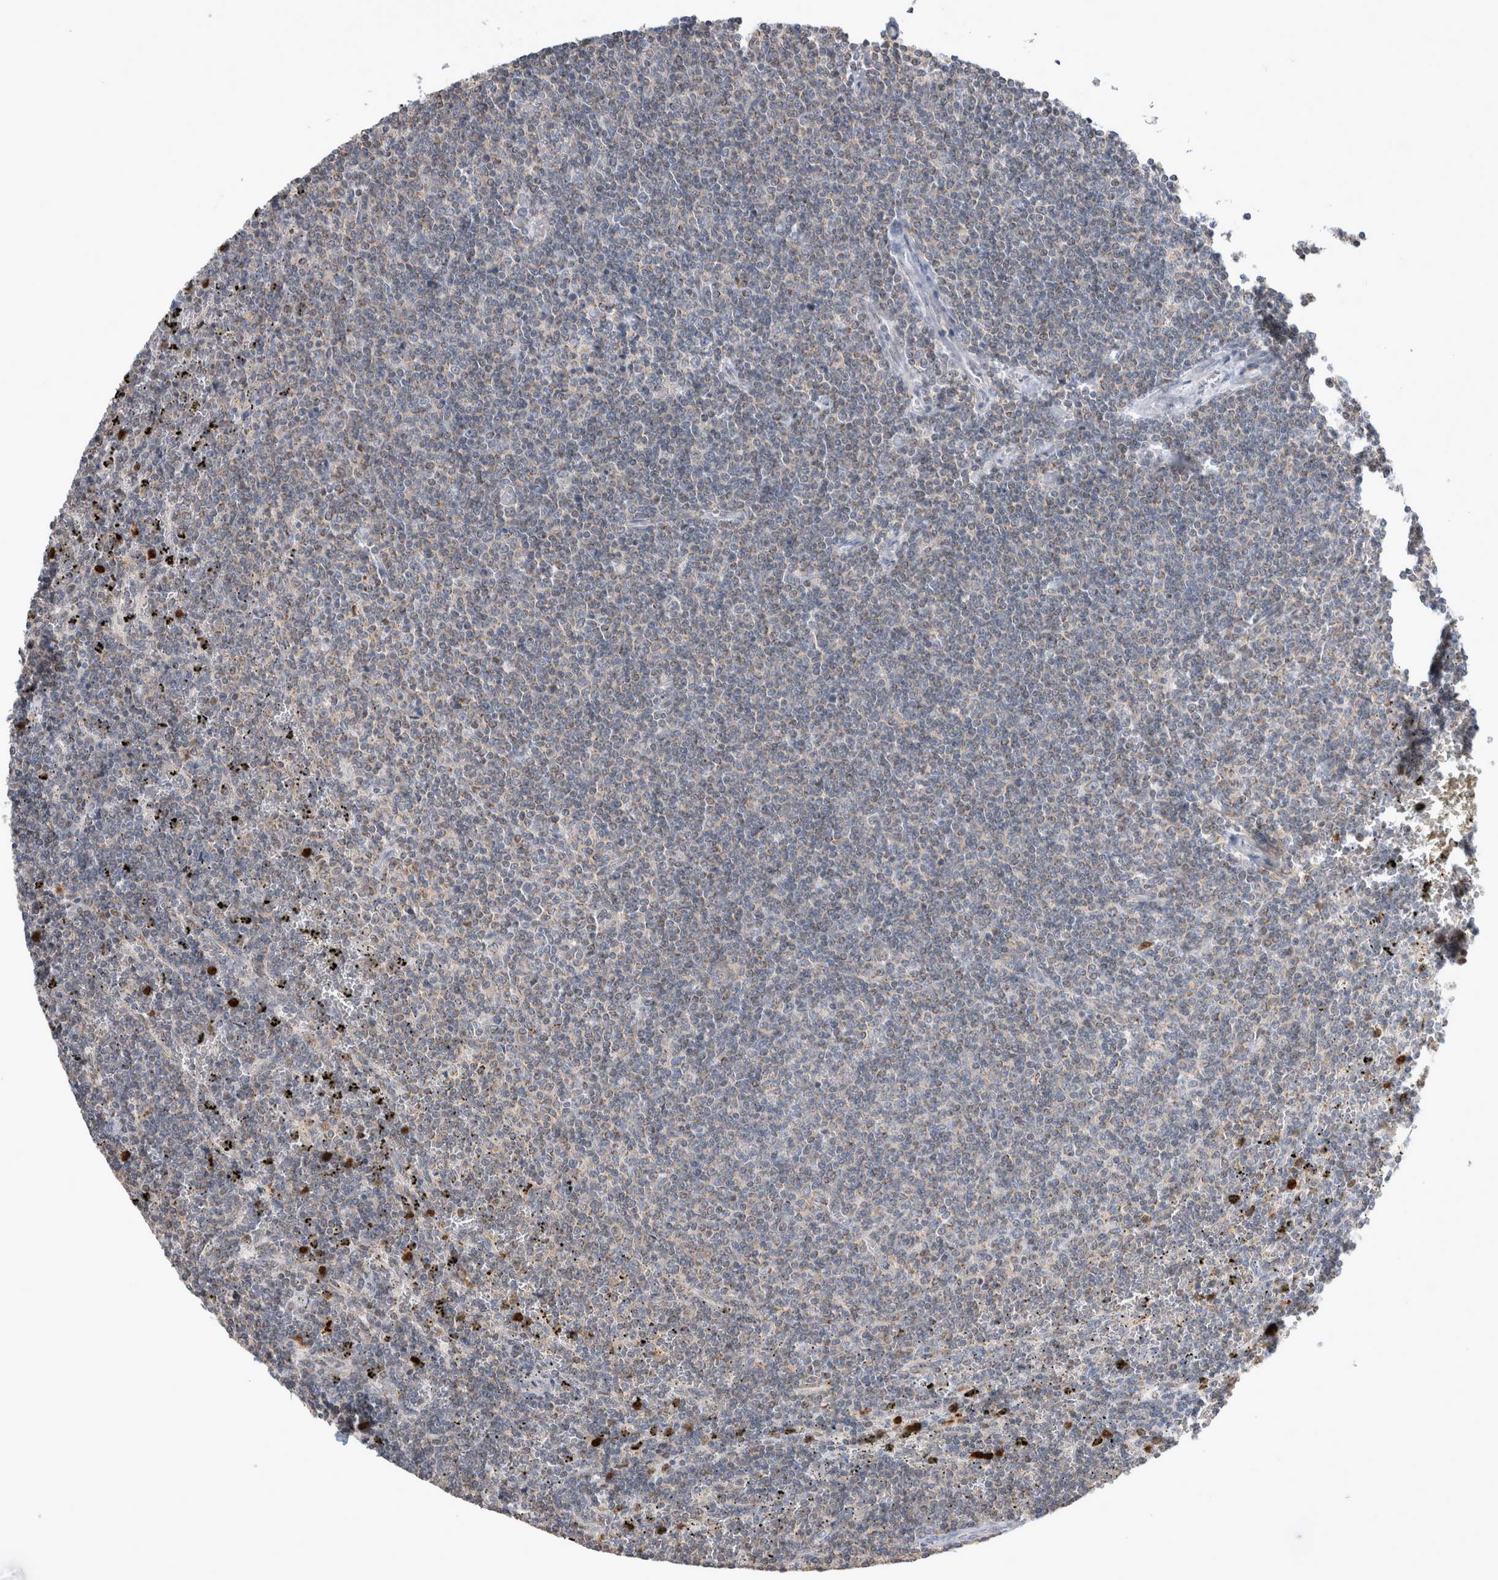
{"staining": {"intensity": "weak", "quantity": "25%-75%", "location": "cytoplasmic/membranous"}, "tissue": "lymphoma", "cell_type": "Tumor cells", "image_type": "cancer", "snomed": [{"axis": "morphology", "description": "Malignant lymphoma, non-Hodgkin's type, Low grade"}, {"axis": "topography", "description": "Spleen"}], "caption": "Protein expression analysis of malignant lymphoma, non-Hodgkin's type (low-grade) demonstrates weak cytoplasmic/membranous expression in approximately 25%-75% of tumor cells. The staining was performed using DAB, with brown indicating positive protein expression. Nuclei are stained blue with hematoxylin.", "gene": "AGMAT", "patient": {"sex": "female", "age": 50}}